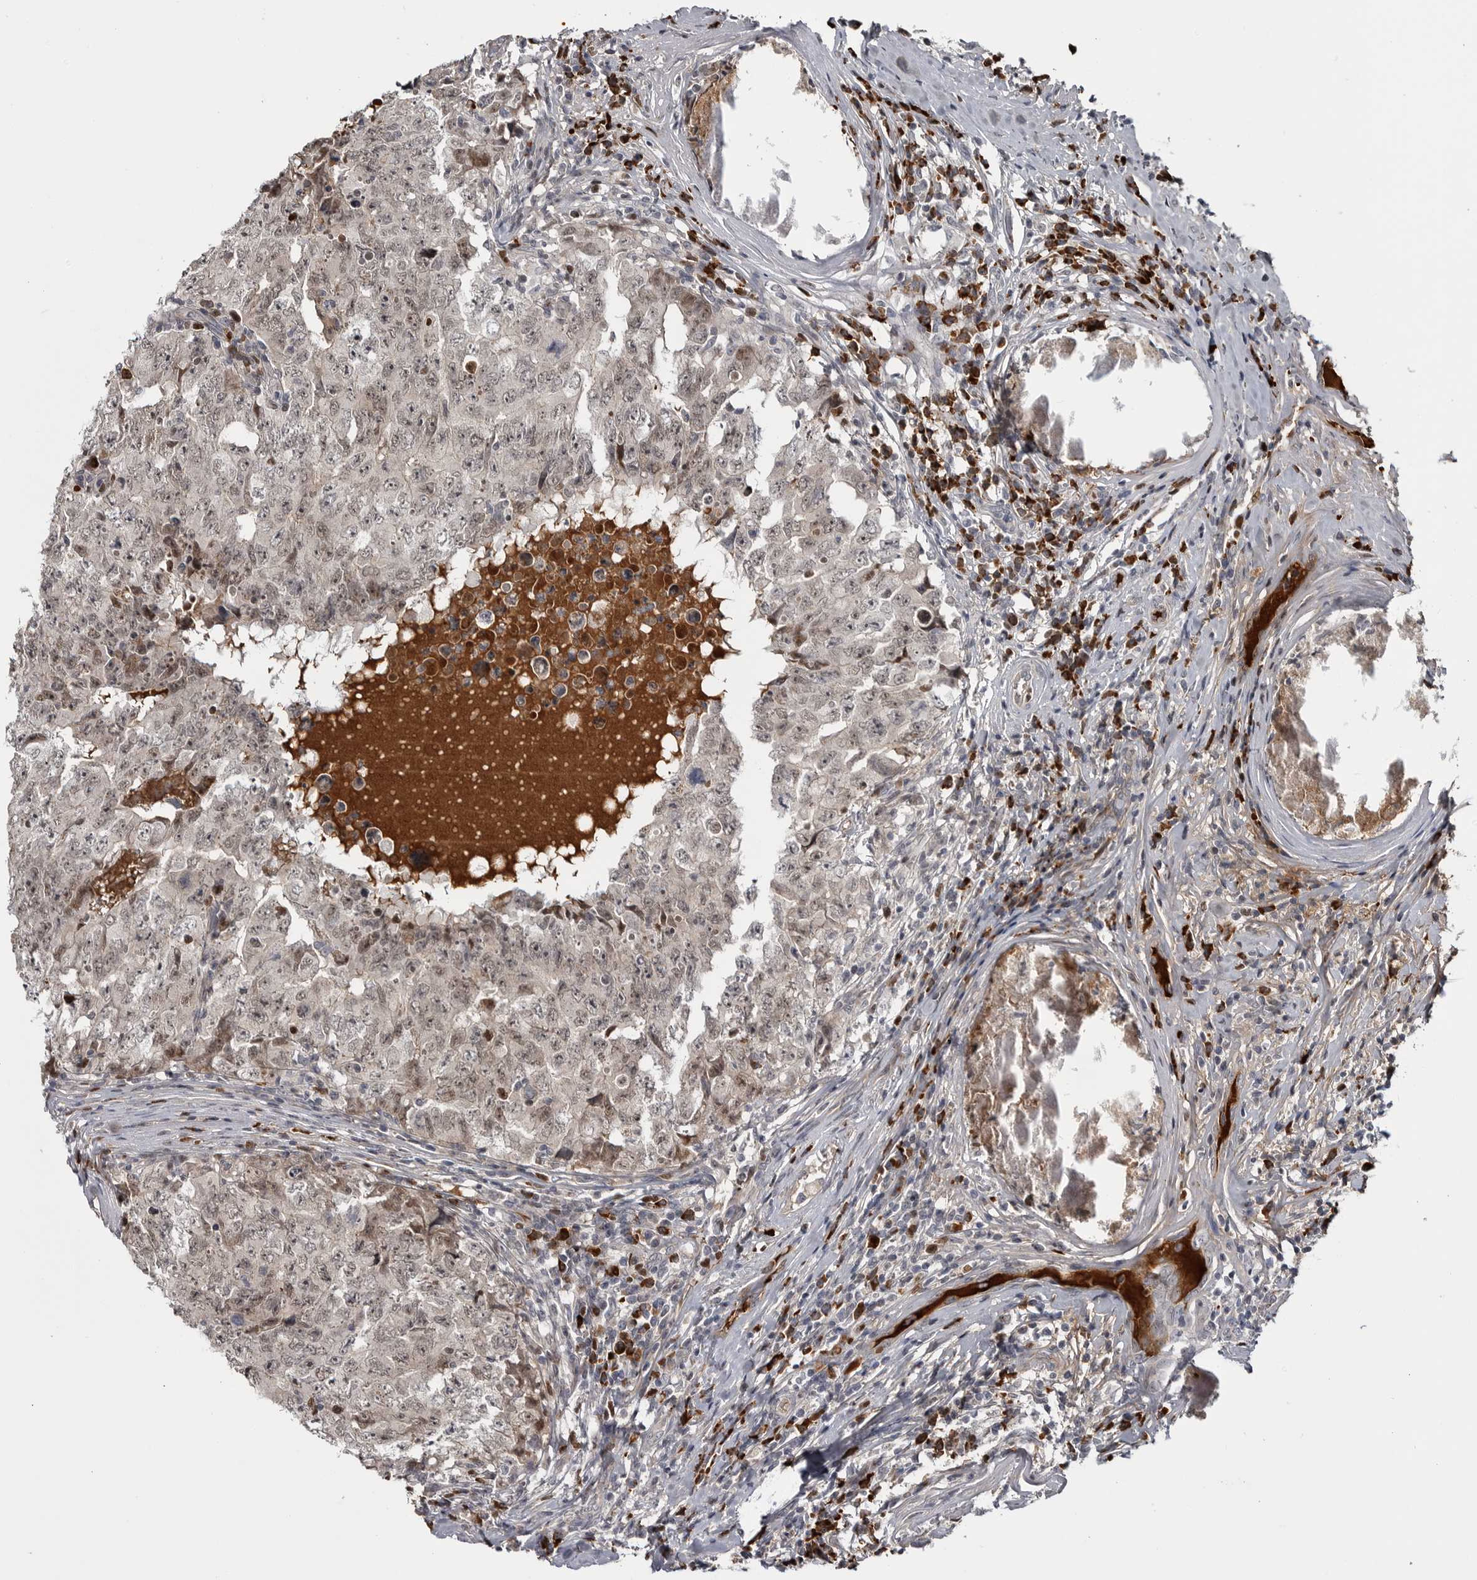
{"staining": {"intensity": "weak", "quantity": "<25%", "location": "nuclear"}, "tissue": "testis cancer", "cell_type": "Tumor cells", "image_type": "cancer", "snomed": [{"axis": "morphology", "description": "Carcinoma, Embryonal, NOS"}, {"axis": "topography", "description": "Testis"}], "caption": "This is an IHC image of human testis cancer (embryonal carcinoma). There is no staining in tumor cells.", "gene": "ZNF277", "patient": {"sex": "male", "age": 26}}